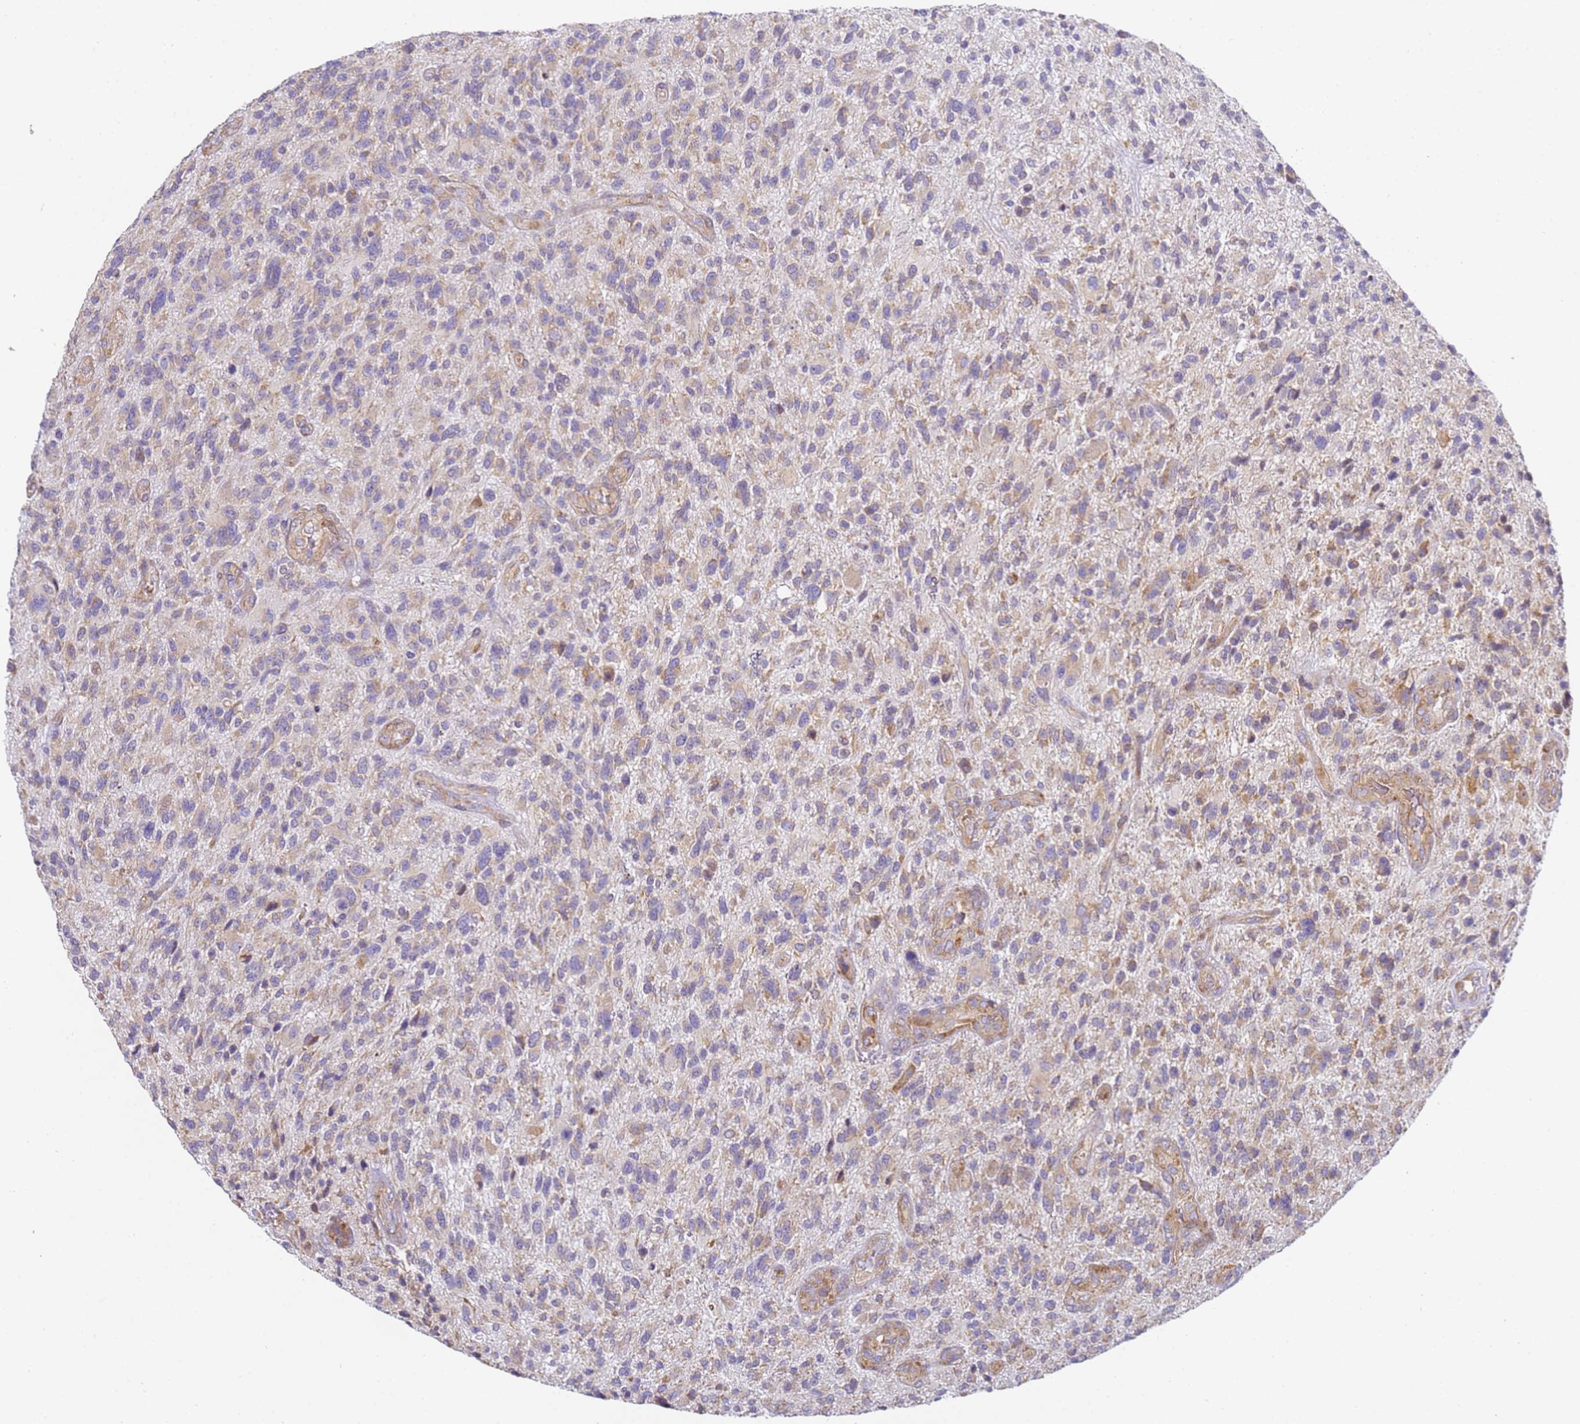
{"staining": {"intensity": "moderate", "quantity": "25%-75%", "location": "cytoplasmic/membranous"}, "tissue": "glioma", "cell_type": "Tumor cells", "image_type": "cancer", "snomed": [{"axis": "morphology", "description": "Glioma, malignant, High grade"}, {"axis": "topography", "description": "Brain"}], "caption": "Glioma stained for a protein (brown) exhibits moderate cytoplasmic/membranous positive expression in approximately 25%-75% of tumor cells.", "gene": "RPL13A", "patient": {"sex": "male", "age": 47}}